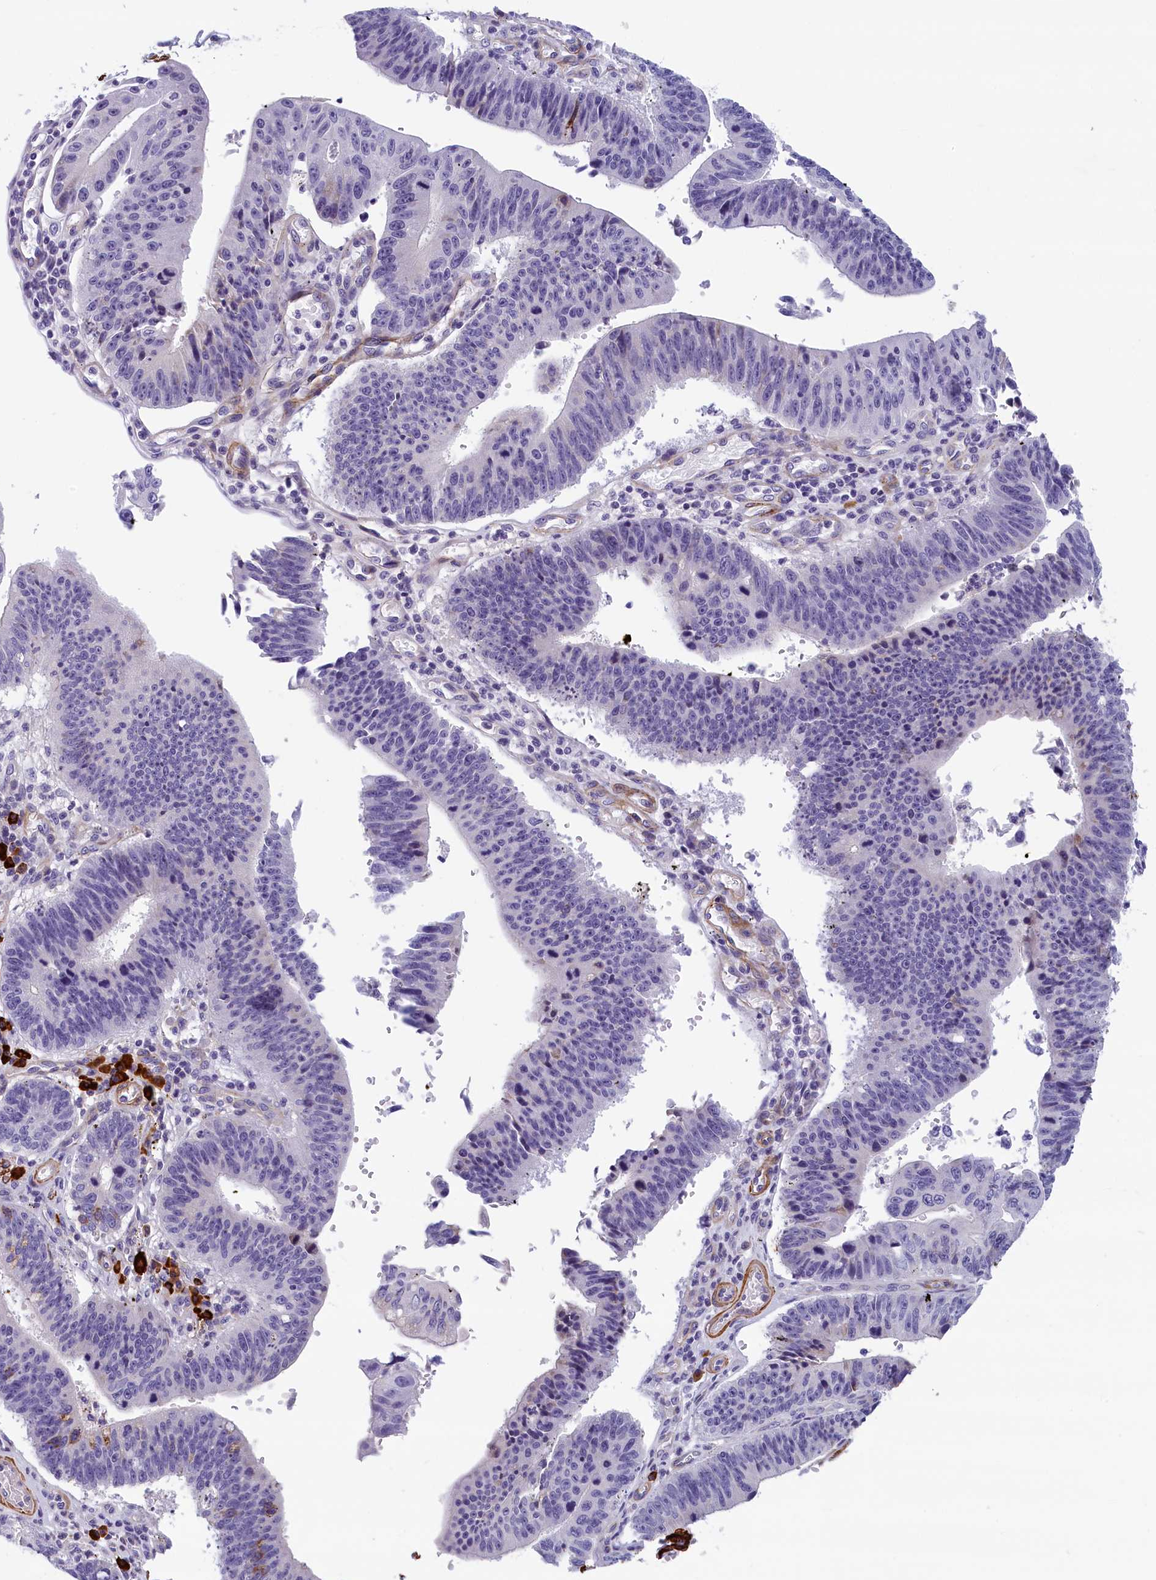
{"staining": {"intensity": "moderate", "quantity": "<25%", "location": "cytoplasmic/membranous"}, "tissue": "stomach cancer", "cell_type": "Tumor cells", "image_type": "cancer", "snomed": [{"axis": "morphology", "description": "Adenocarcinoma, NOS"}, {"axis": "topography", "description": "Stomach"}], "caption": "Adenocarcinoma (stomach) stained with DAB (3,3'-diaminobenzidine) IHC displays low levels of moderate cytoplasmic/membranous expression in about <25% of tumor cells. (Stains: DAB in brown, nuclei in blue, Microscopy: brightfield microscopy at high magnification).", "gene": "BCL2L13", "patient": {"sex": "male", "age": 59}}